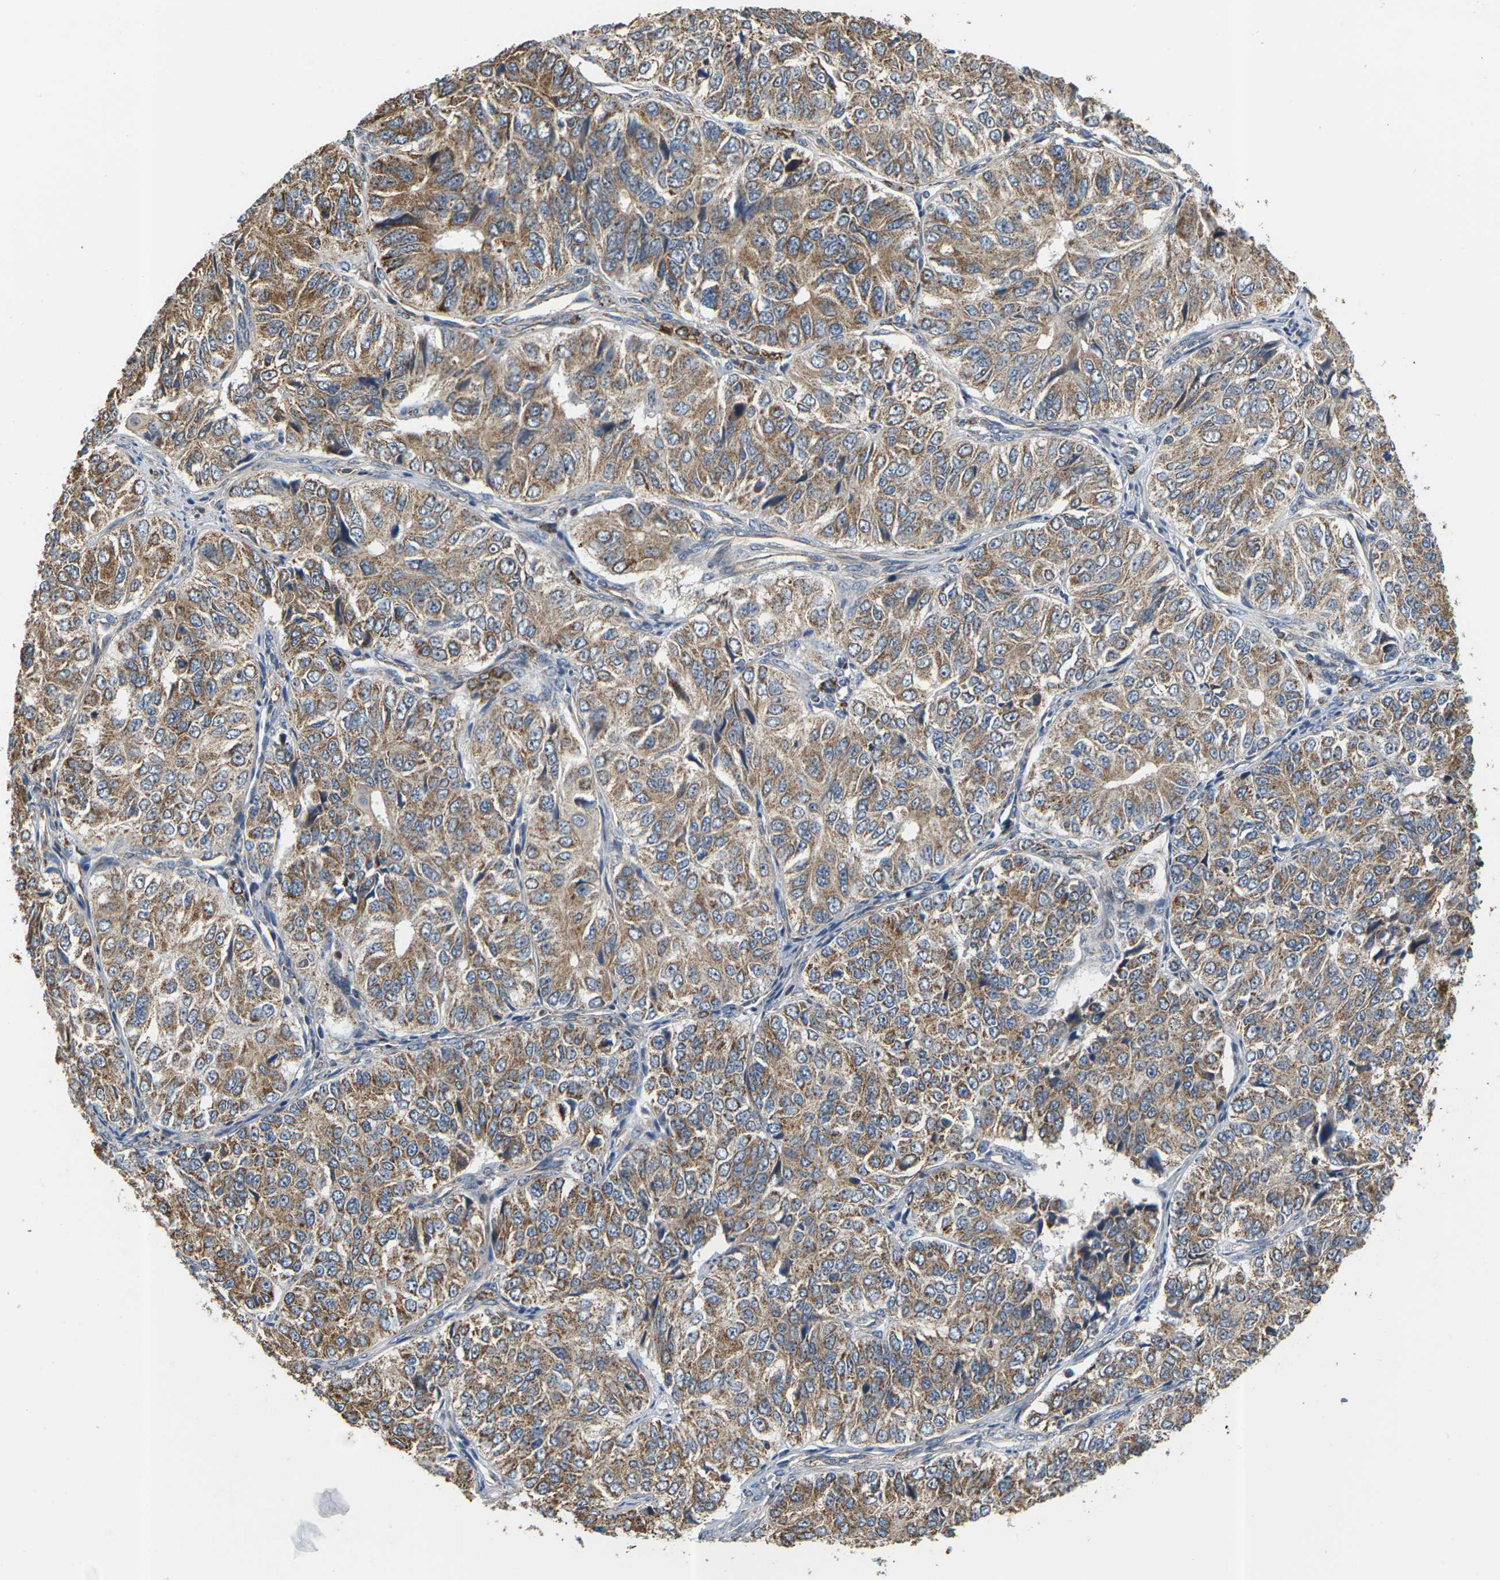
{"staining": {"intensity": "weak", "quantity": ">75%", "location": "cytoplasmic/membranous"}, "tissue": "ovarian cancer", "cell_type": "Tumor cells", "image_type": "cancer", "snomed": [{"axis": "morphology", "description": "Carcinoma, endometroid"}, {"axis": "topography", "description": "Ovary"}], "caption": "A brown stain highlights weak cytoplasmic/membranous staining of a protein in human endometroid carcinoma (ovarian) tumor cells.", "gene": "PCDHB4", "patient": {"sex": "female", "age": 51}}